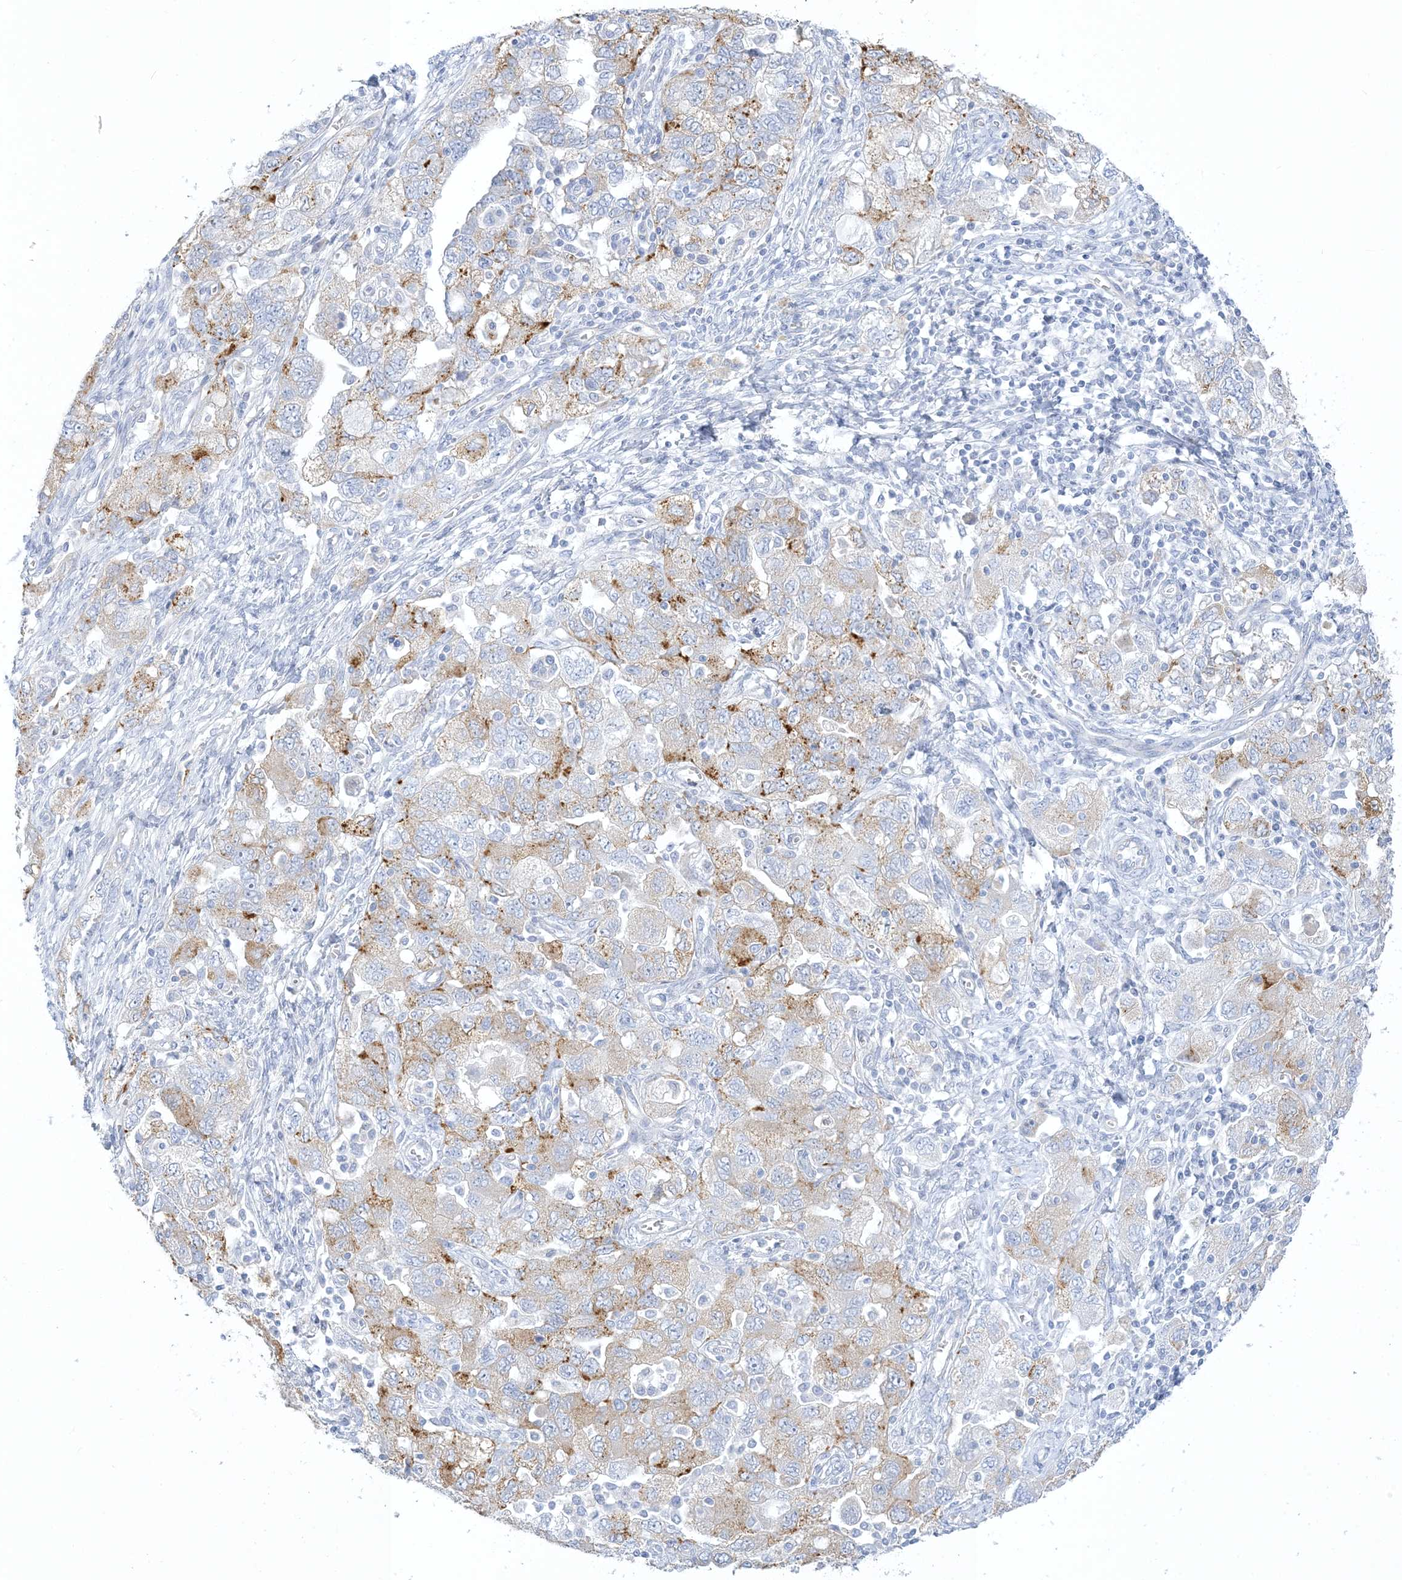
{"staining": {"intensity": "moderate", "quantity": "25%-75%", "location": "cytoplasmic/membranous"}, "tissue": "ovarian cancer", "cell_type": "Tumor cells", "image_type": "cancer", "snomed": [{"axis": "morphology", "description": "Carcinoma, NOS"}, {"axis": "morphology", "description": "Cystadenocarcinoma, serous, NOS"}, {"axis": "topography", "description": "Ovary"}], "caption": "The immunohistochemical stain shows moderate cytoplasmic/membranous staining in tumor cells of ovarian cancer tissue. The staining was performed using DAB (3,3'-diaminobenzidine), with brown indicating positive protein expression. Nuclei are stained blue with hematoxylin.", "gene": "XIRP2", "patient": {"sex": "female", "age": 69}}